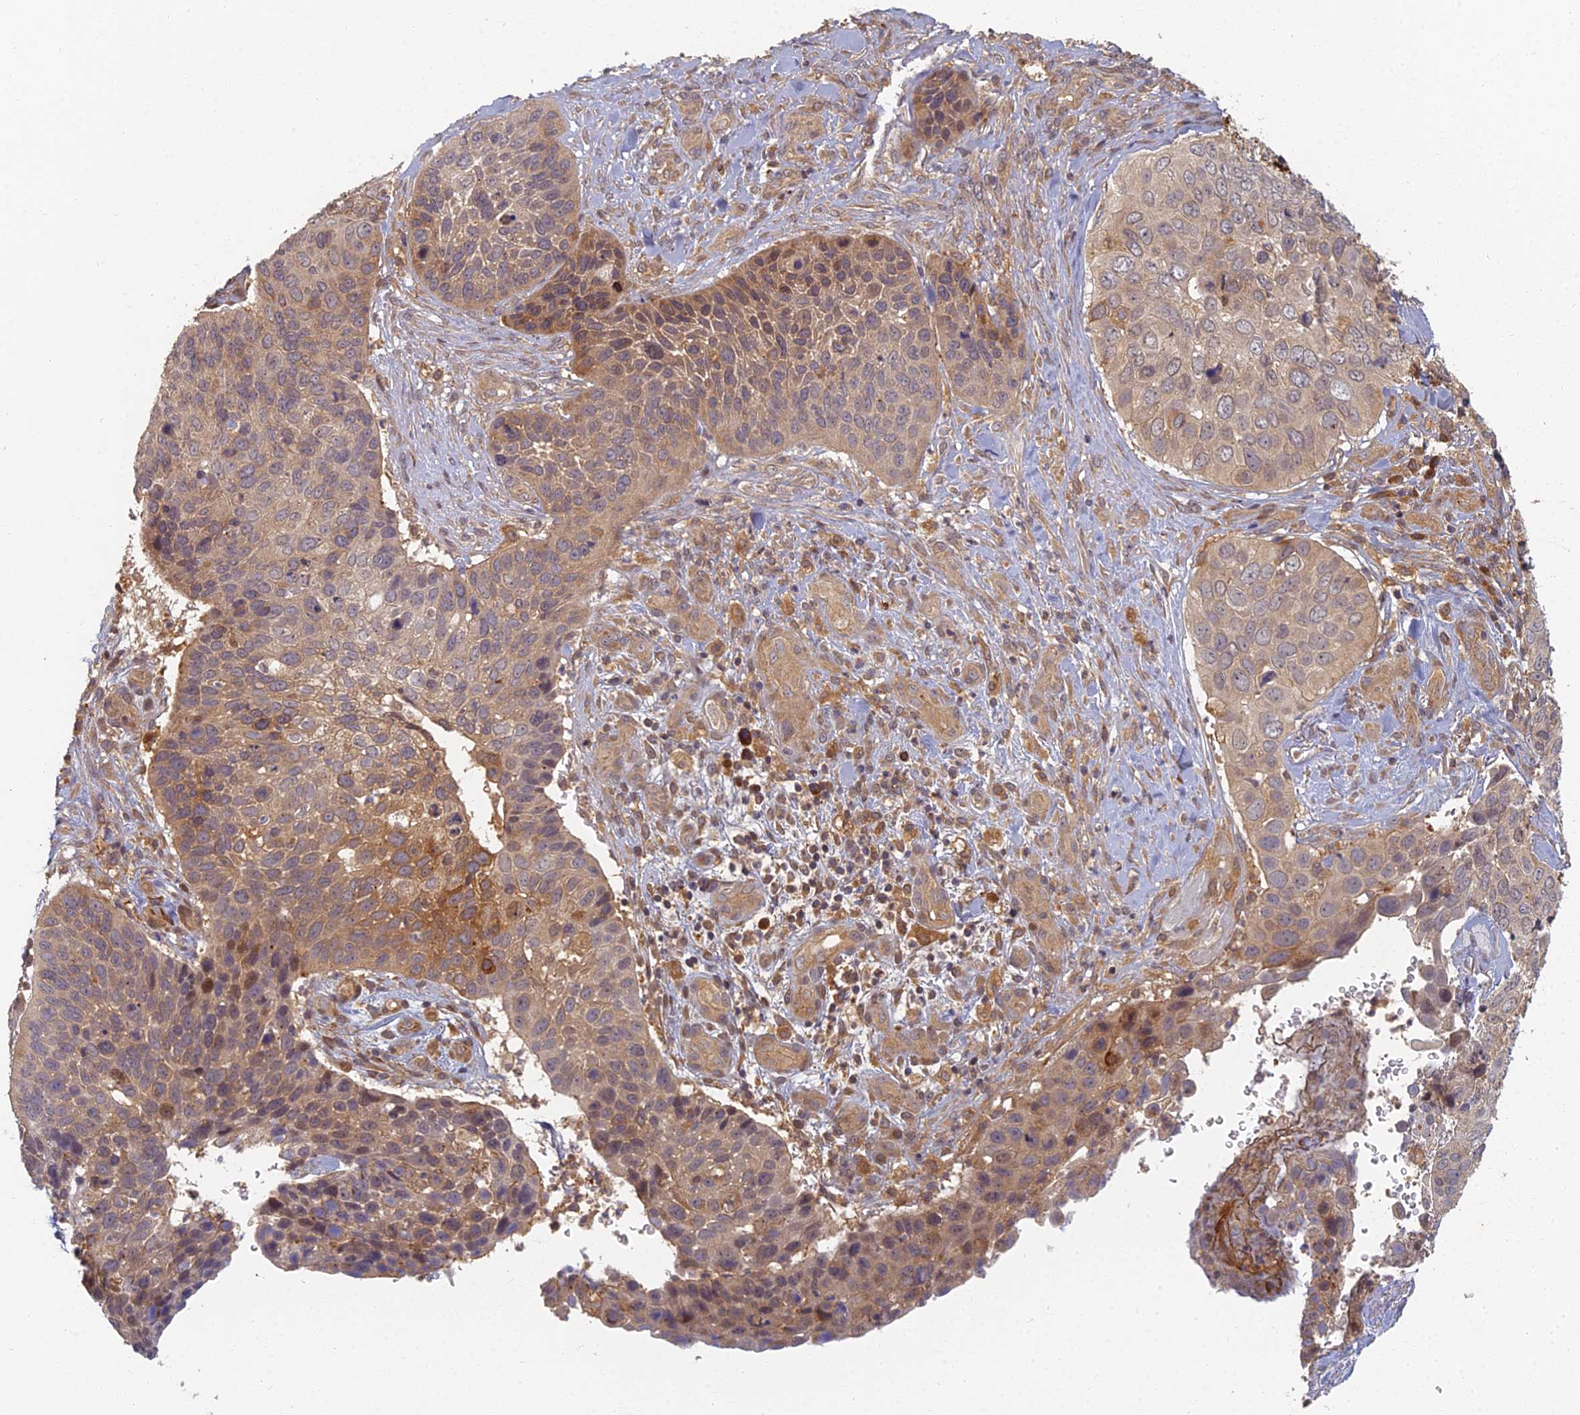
{"staining": {"intensity": "weak", "quantity": "25%-75%", "location": "cytoplasmic/membranous"}, "tissue": "skin cancer", "cell_type": "Tumor cells", "image_type": "cancer", "snomed": [{"axis": "morphology", "description": "Basal cell carcinoma"}, {"axis": "topography", "description": "Skin"}], "caption": "This histopathology image demonstrates IHC staining of skin cancer, with low weak cytoplasmic/membranous staining in approximately 25%-75% of tumor cells.", "gene": "INO80D", "patient": {"sex": "female", "age": 74}}